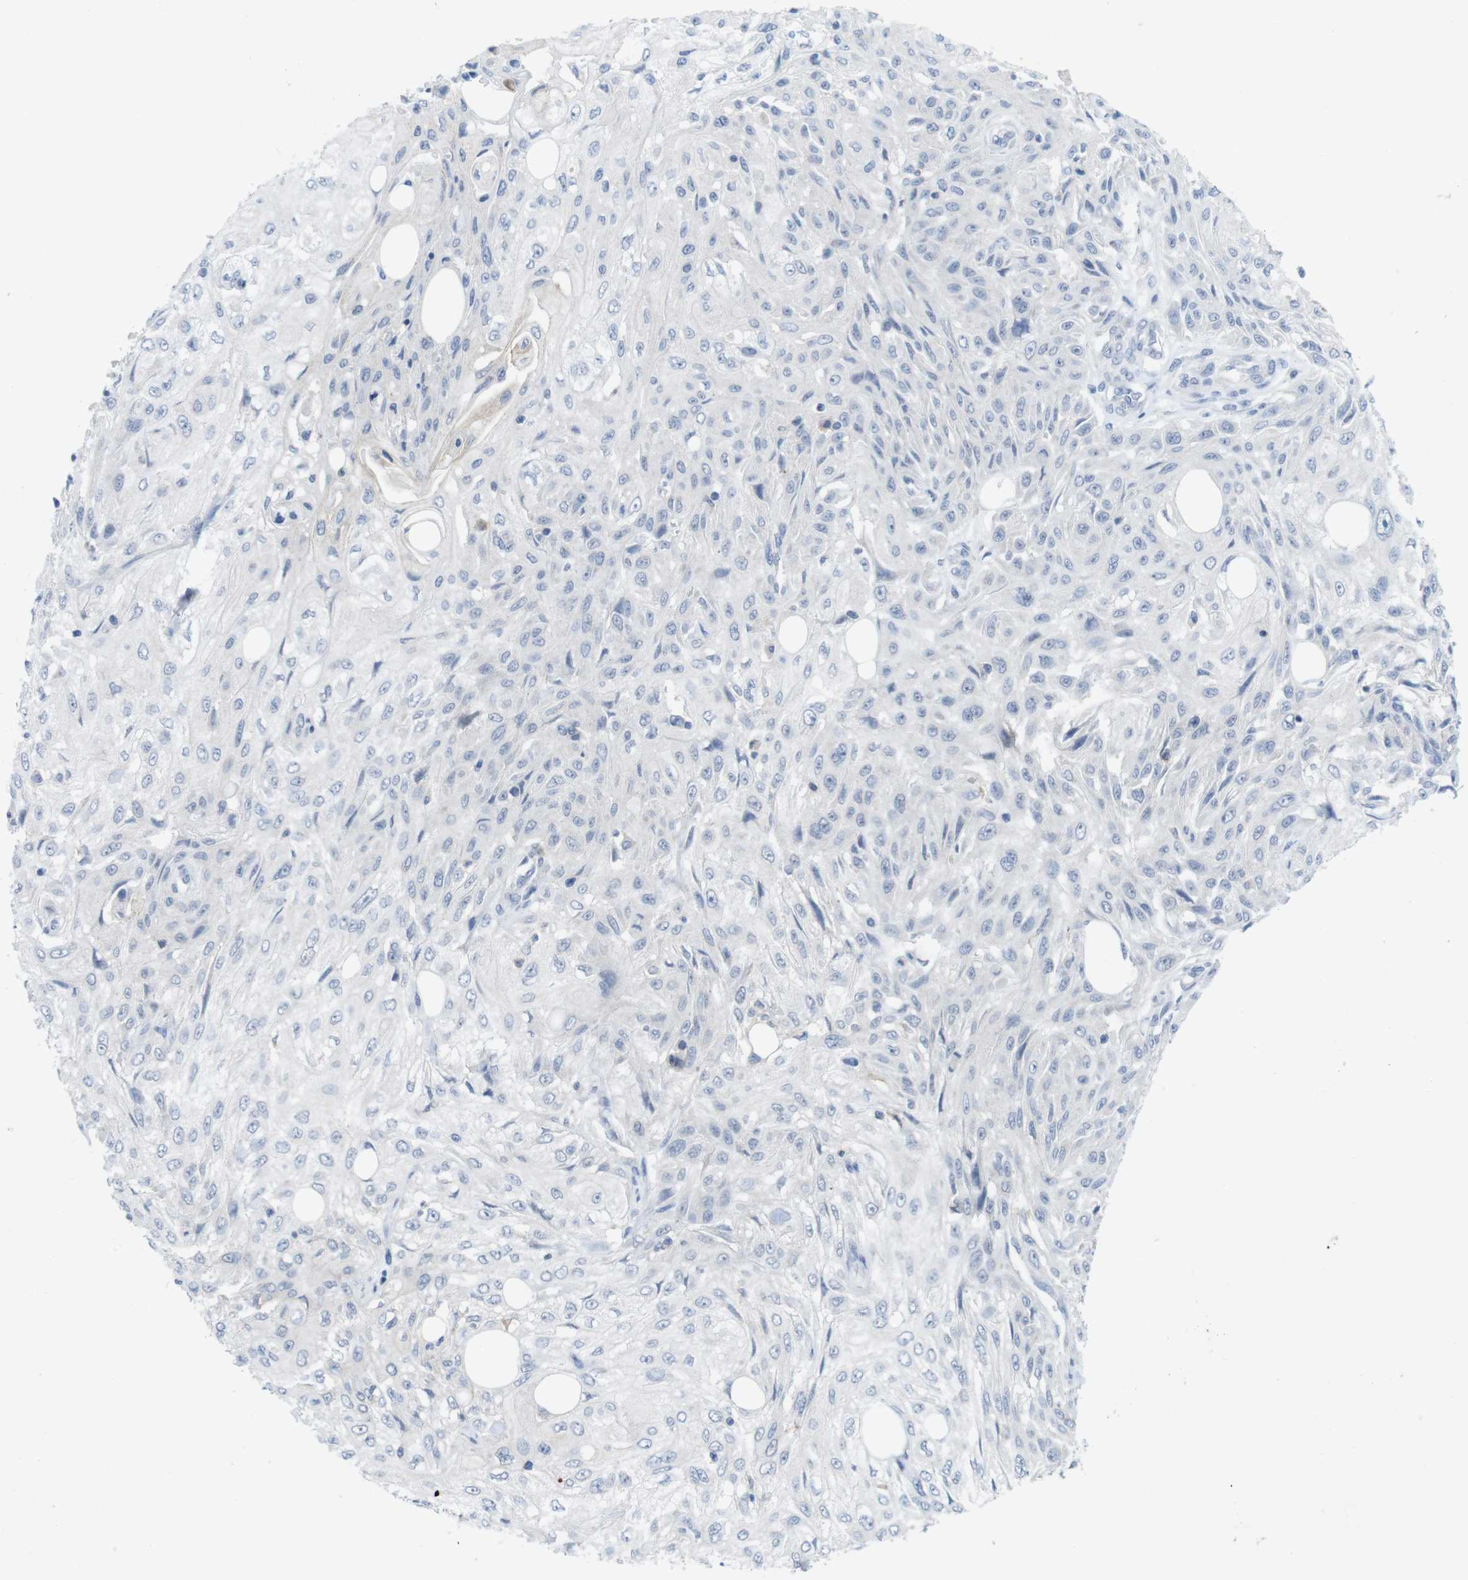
{"staining": {"intensity": "negative", "quantity": "none", "location": "none"}, "tissue": "skin cancer", "cell_type": "Tumor cells", "image_type": "cancer", "snomed": [{"axis": "morphology", "description": "Squamous cell carcinoma, NOS"}, {"axis": "topography", "description": "Skin"}], "caption": "This photomicrograph is of squamous cell carcinoma (skin) stained with IHC to label a protein in brown with the nuclei are counter-stained blue. There is no expression in tumor cells.", "gene": "SLAMF7", "patient": {"sex": "male", "age": 75}}